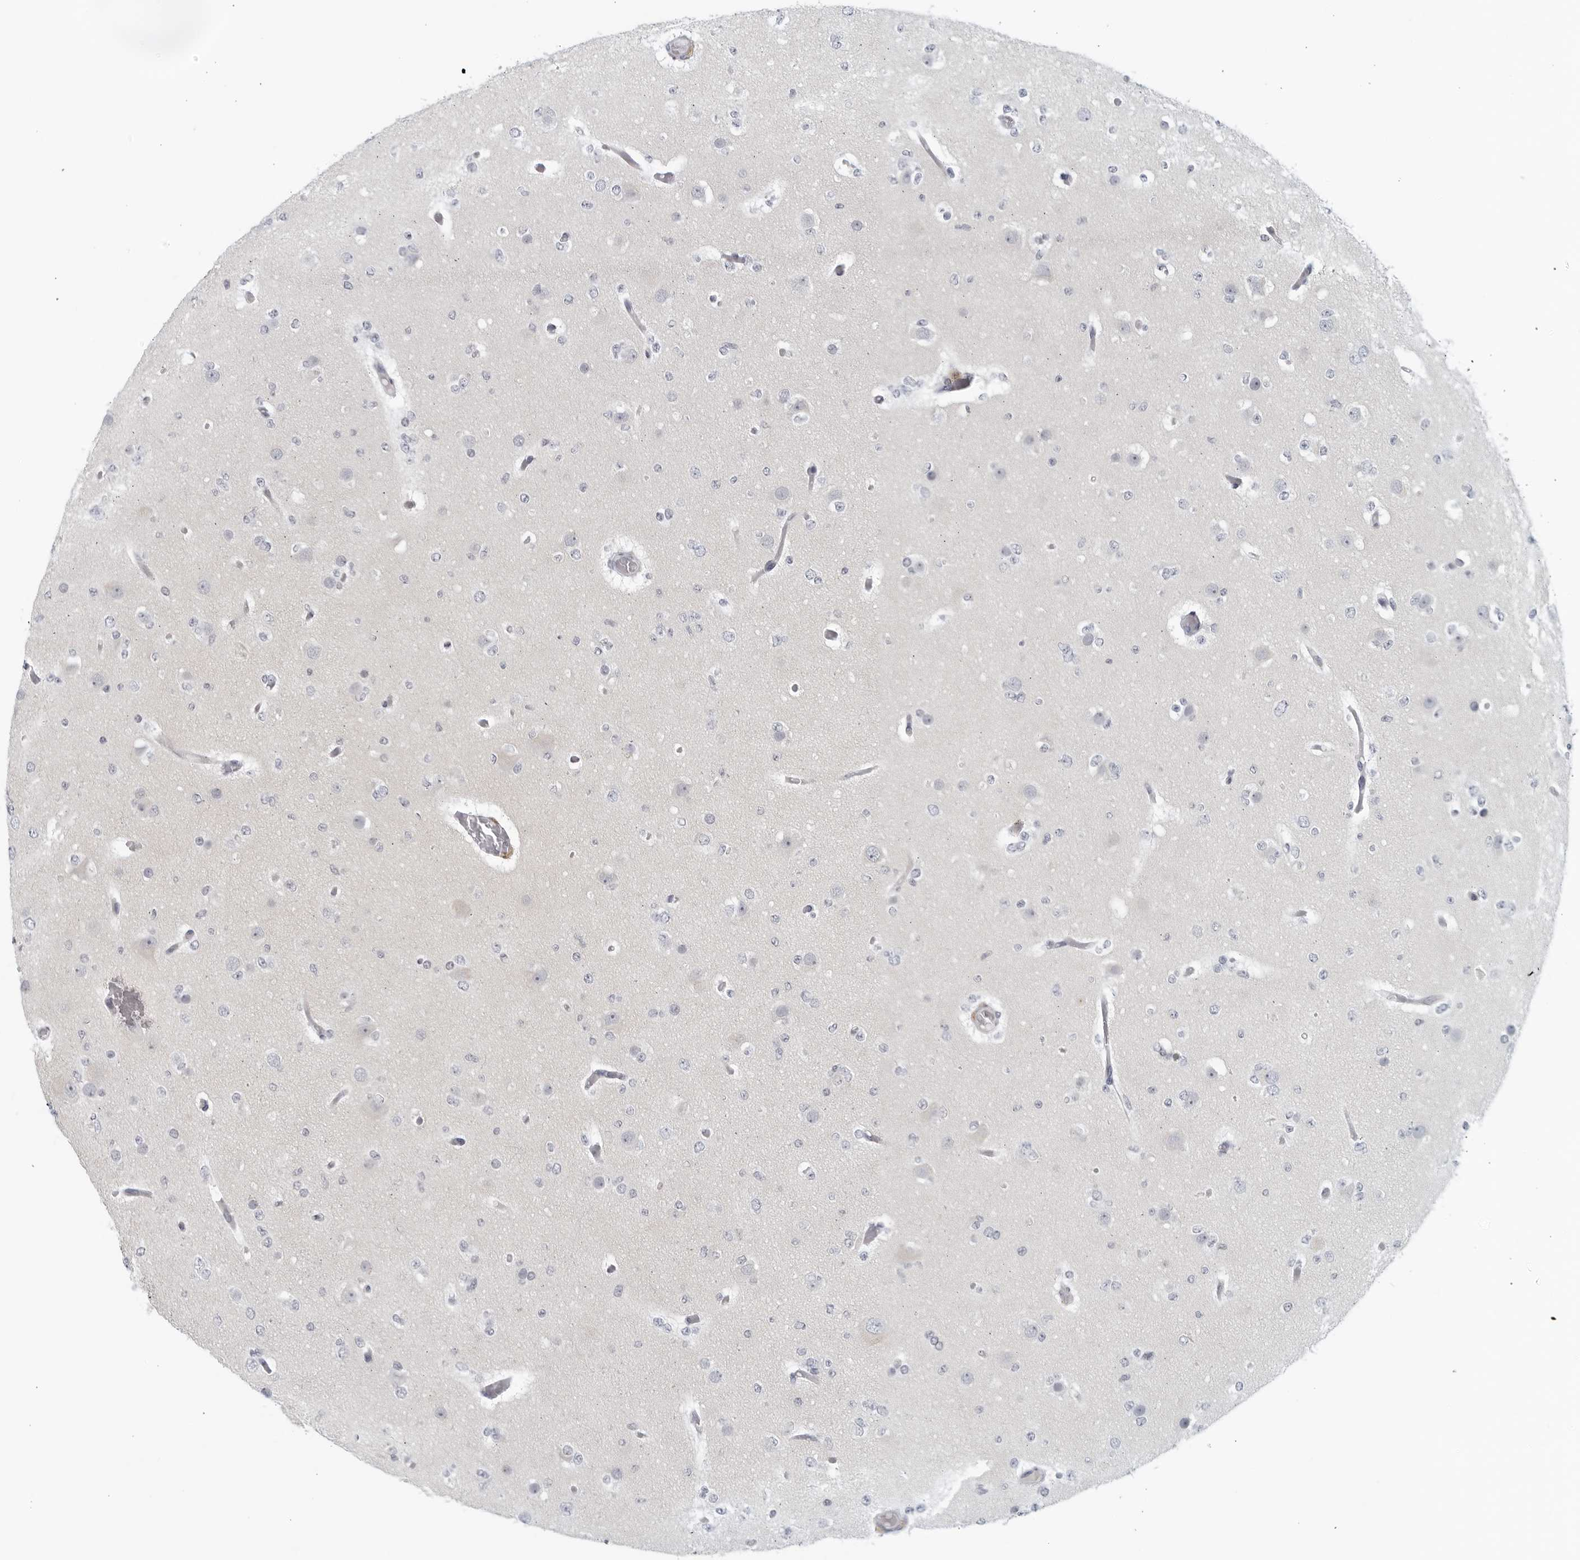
{"staining": {"intensity": "negative", "quantity": "none", "location": "none"}, "tissue": "glioma", "cell_type": "Tumor cells", "image_type": "cancer", "snomed": [{"axis": "morphology", "description": "Glioma, malignant, Low grade"}, {"axis": "topography", "description": "Brain"}], "caption": "There is no significant expression in tumor cells of glioma.", "gene": "MATN1", "patient": {"sex": "female", "age": 22}}